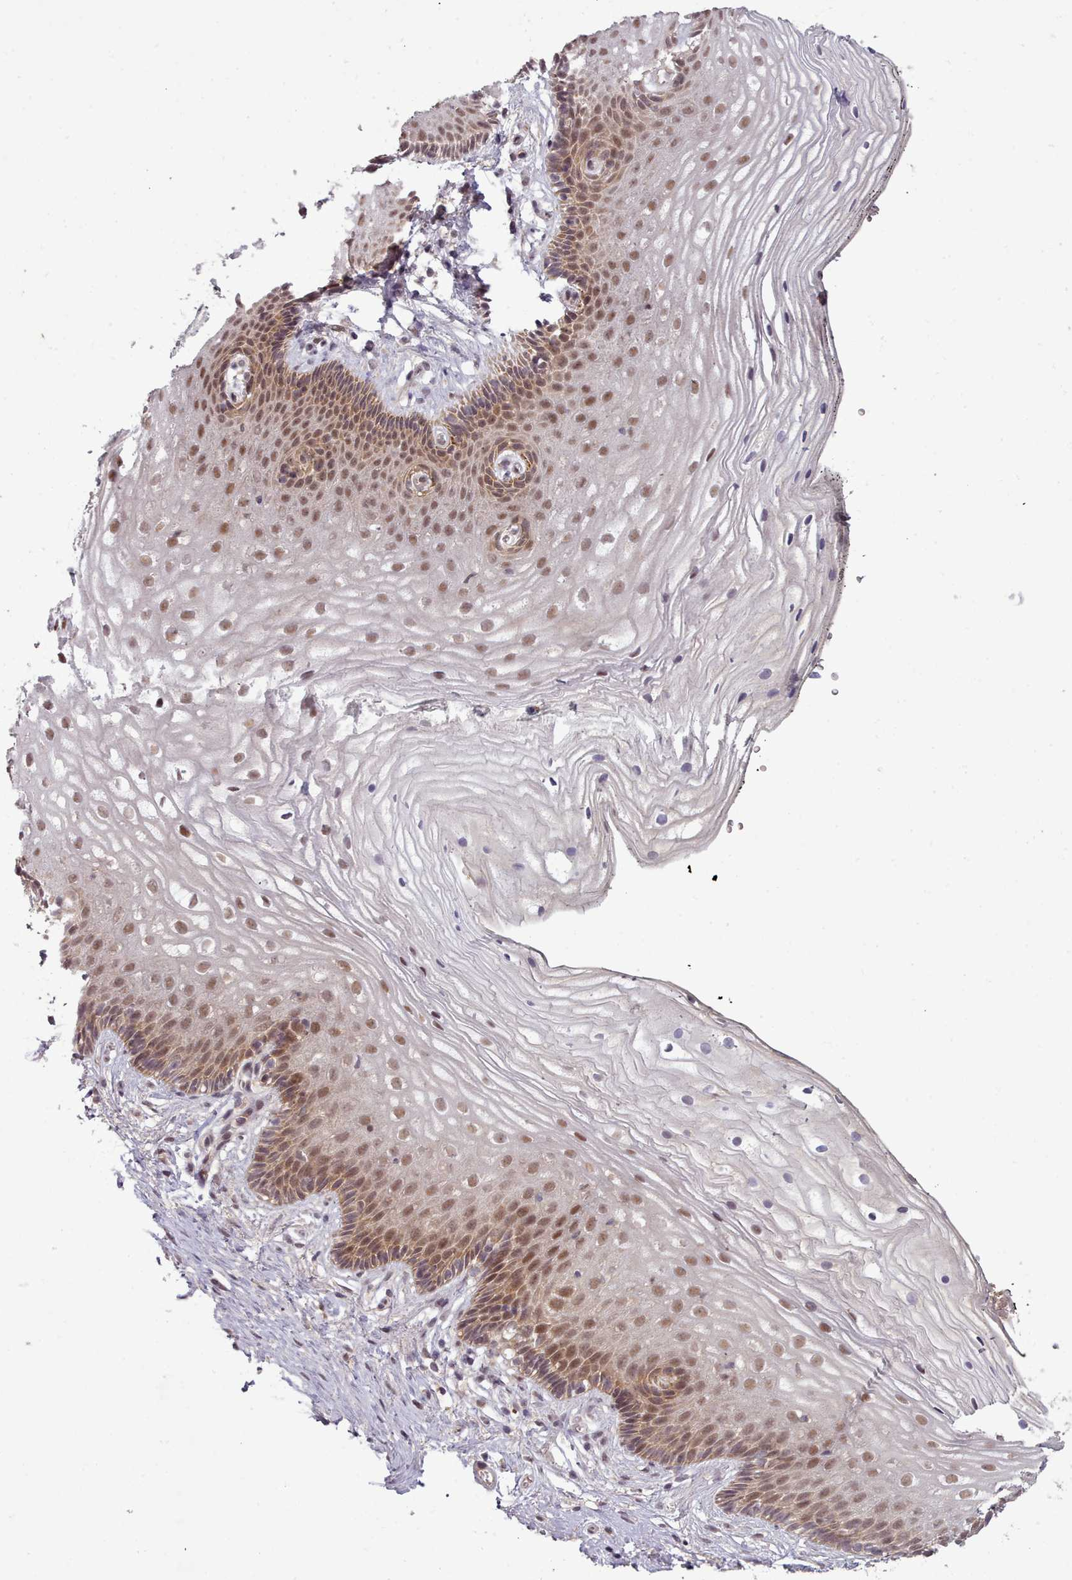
{"staining": {"intensity": "moderate", "quantity": "25%-75%", "location": "cytoplasmic/membranous,nuclear"}, "tissue": "vagina", "cell_type": "Squamous epithelial cells", "image_type": "normal", "snomed": [{"axis": "morphology", "description": "Normal tissue, NOS"}, {"axis": "topography", "description": "Vagina"}], "caption": "Immunohistochemical staining of normal human vagina shows 25%-75% levels of moderate cytoplasmic/membranous,nuclear protein staining in approximately 25%-75% of squamous epithelial cells.", "gene": "CDC6", "patient": {"sex": "female", "age": 47}}